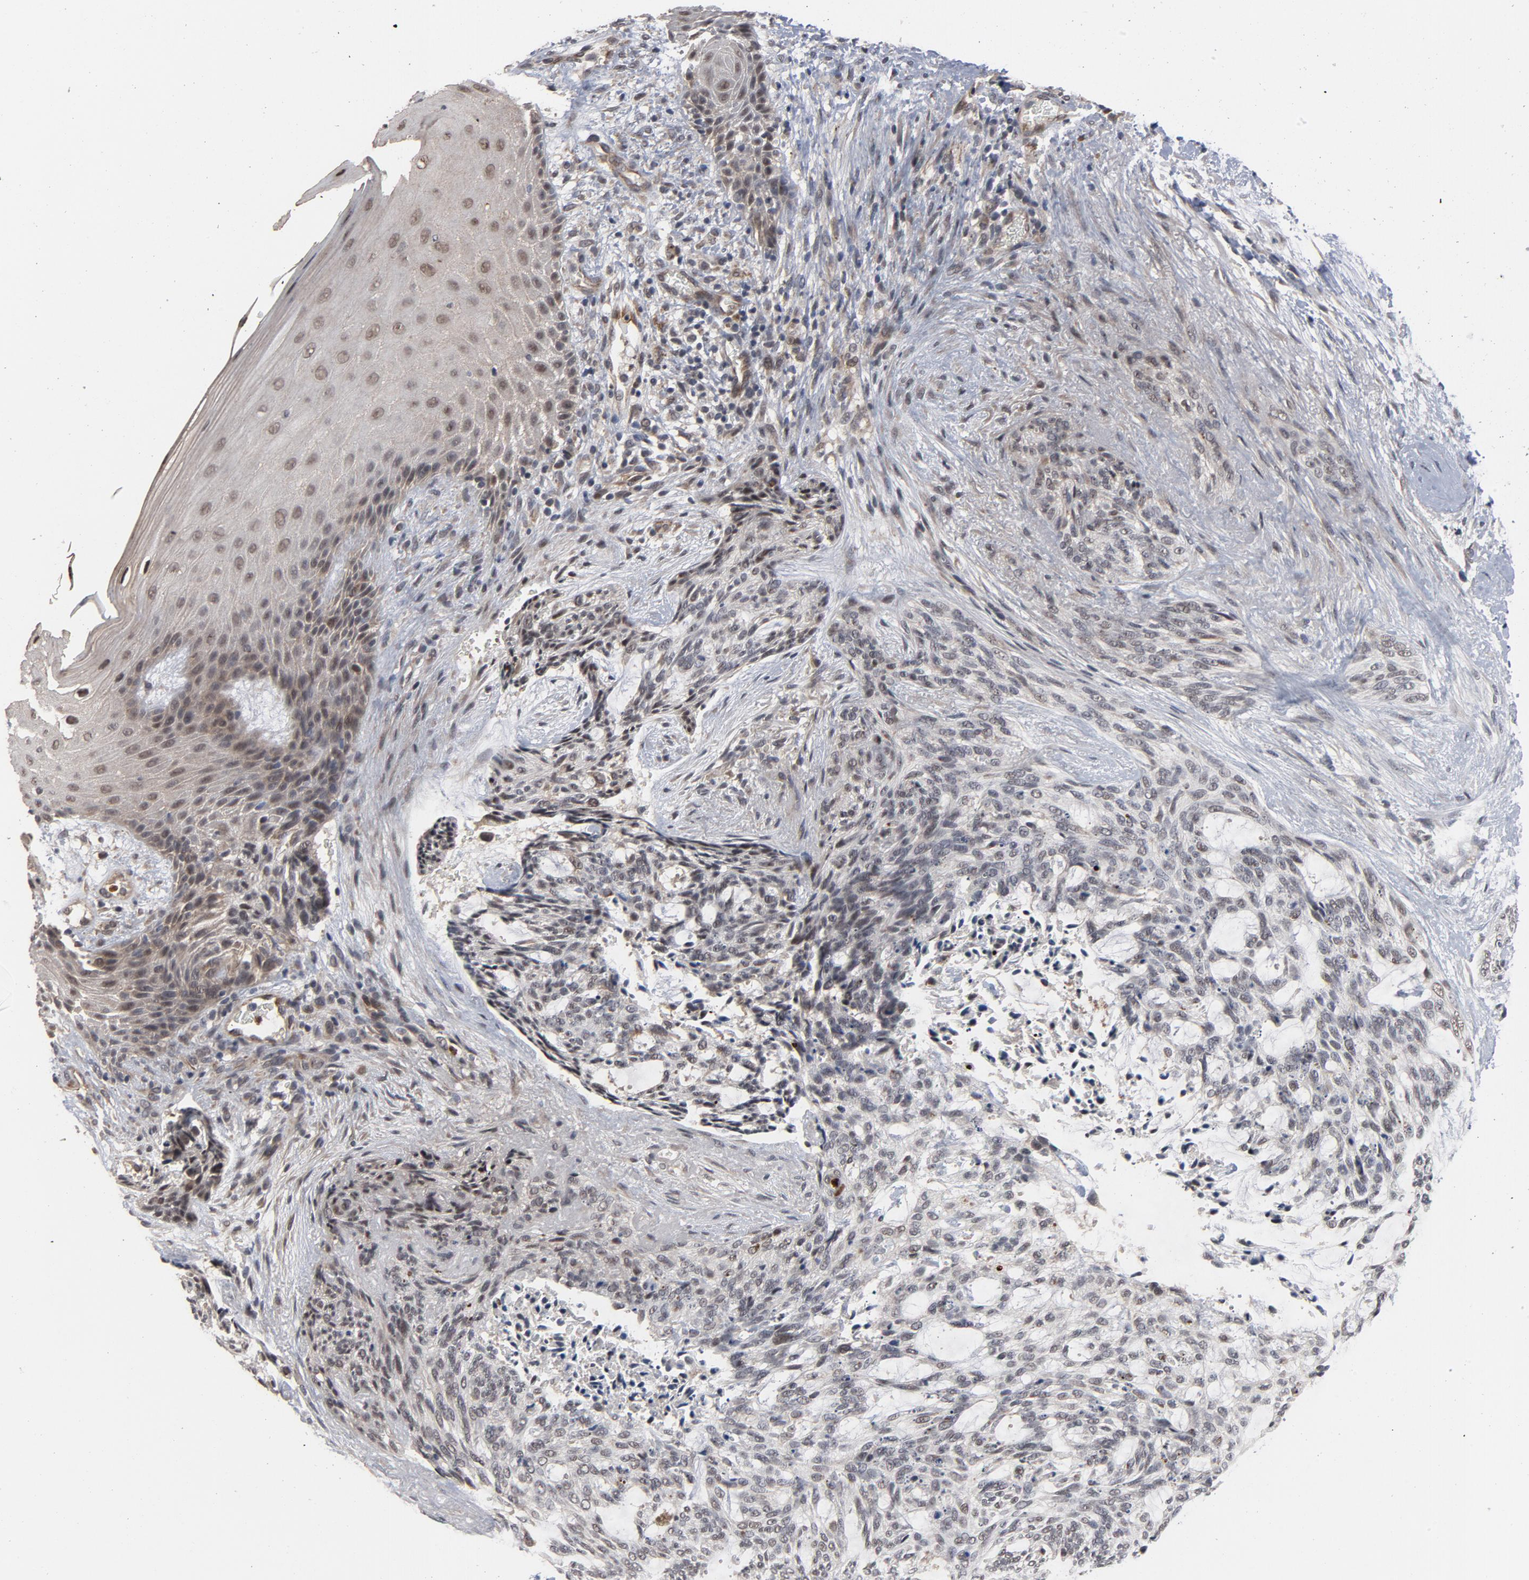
{"staining": {"intensity": "weak", "quantity": "<25%", "location": "nuclear"}, "tissue": "skin cancer", "cell_type": "Tumor cells", "image_type": "cancer", "snomed": [{"axis": "morphology", "description": "Normal tissue, NOS"}, {"axis": "morphology", "description": "Basal cell carcinoma"}, {"axis": "topography", "description": "Skin"}], "caption": "A high-resolution photomicrograph shows immunohistochemistry (IHC) staining of skin basal cell carcinoma, which displays no significant expression in tumor cells.", "gene": "RTL5", "patient": {"sex": "female", "age": 71}}